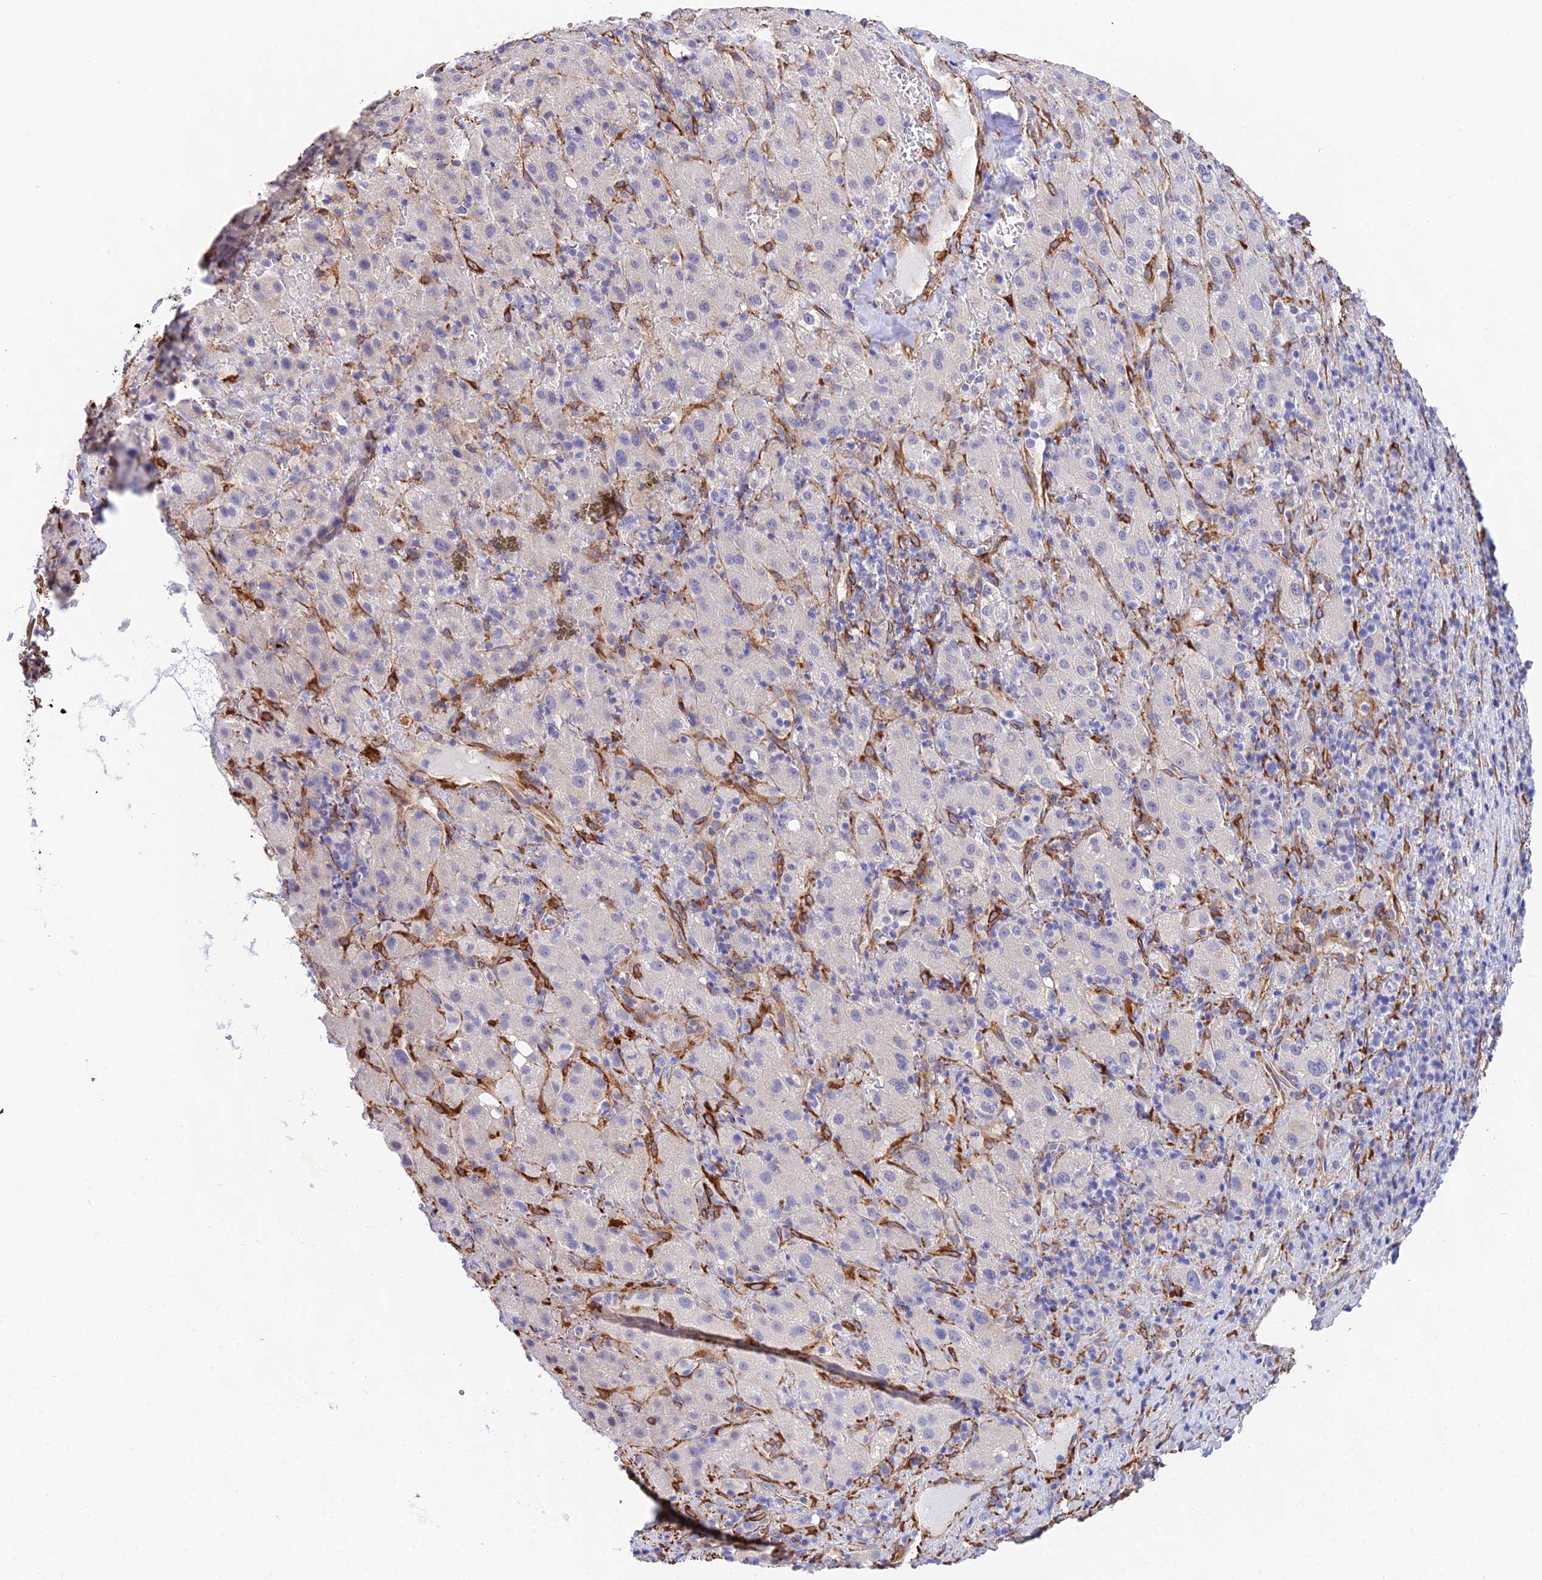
{"staining": {"intensity": "negative", "quantity": "none", "location": "none"}, "tissue": "liver cancer", "cell_type": "Tumor cells", "image_type": "cancer", "snomed": [{"axis": "morphology", "description": "Carcinoma, Hepatocellular, NOS"}, {"axis": "topography", "description": "Liver"}], "caption": "Immunohistochemistry micrograph of liver cancer (hepatocellular carcinoma) stained for a protein (brown), which exhibits no expression in tumor cells. (Immunohistochemistry, brightfield microscopy, high magnification).", "gene": "MXRA7", "patient": {"sex": "female", "age": 58}}